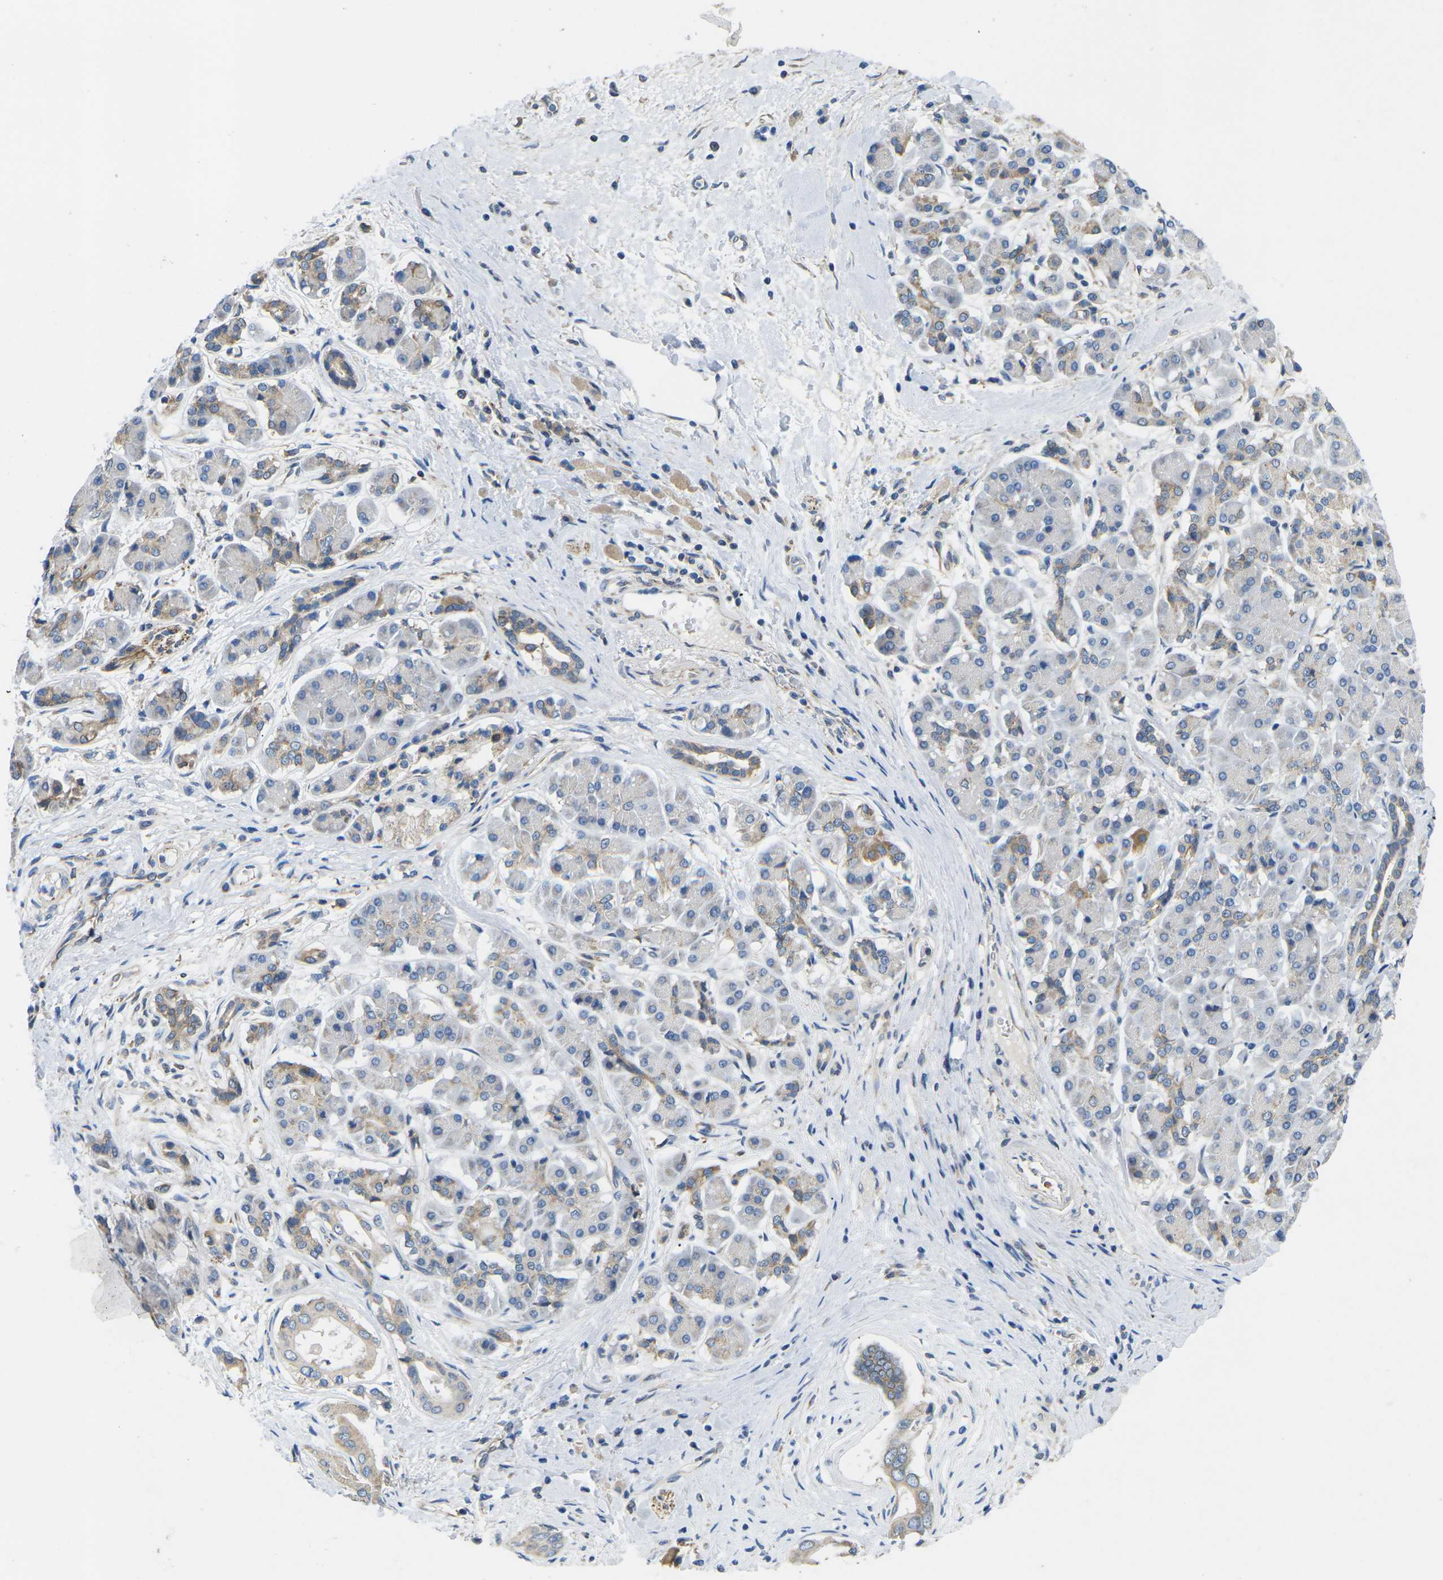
{"staining": {"intensity": "weak", "quantity": "25%-75%", "location": "cytoplasmic/membranous"}, "tissue": "pancreatic cancer", "cell_type": "Tumor cells", "image_type": "cancer", "snomed": [{"axis": "morphology", "description": "Adenocarcinoma, NOS"}, {"axis": "topography", "description": "Pancreas"}], "caption": "Immunohistochemical staining of human pancreatic adenocarcinoma reveals low levels of weak cytoplasmic/membranous positivity in about 25%-75% of tumor cells. The staining was performed using DAB (3,3'-diaminobenzidine) to visualize the protein expression in brown, while the nuclei were stained in blue with hematoxylin (Magnification: 20x).", "gene": "TMEFF2", "patient": {"sex": "male", "age": 55}}